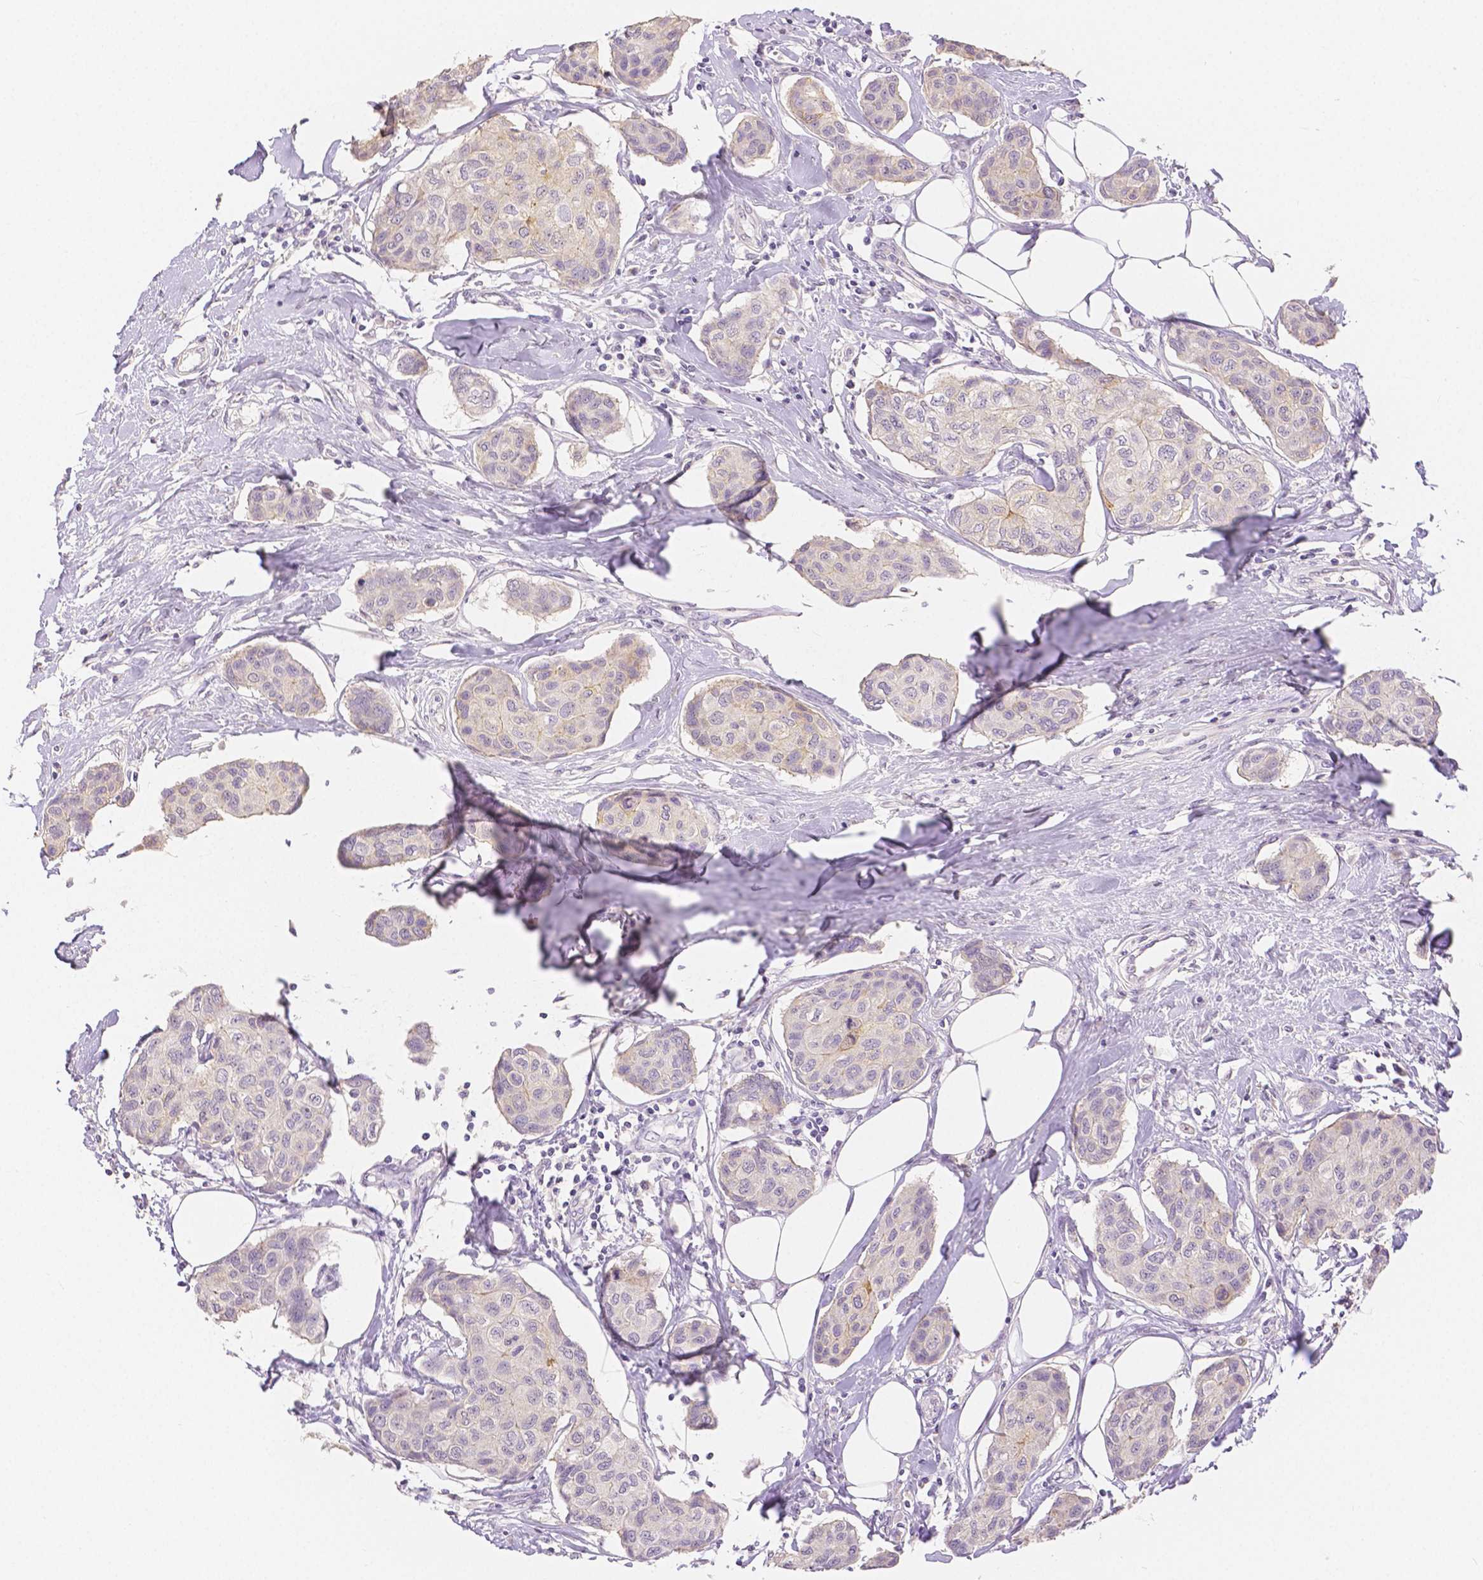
{"staining": {"intensity": "negative", "quantity": "none", "location": "none"}, "tissue": "breast cancer", "cell_type": "Tumor cells", "image_type": "cancer", "snomed": [{"axis": "morphology", "description": "Duct carcinoma"}, {"axis": "topography", "description": "Breast"}], "caption": "A high-resolution photomicrograph shows immunohistochemistry staining of breast infiltrating ductal carcinoma, which reveals no significant positivity in tumor cells.", "gene": "OCLN", "patient": {"sex": "female", "age": 80}}